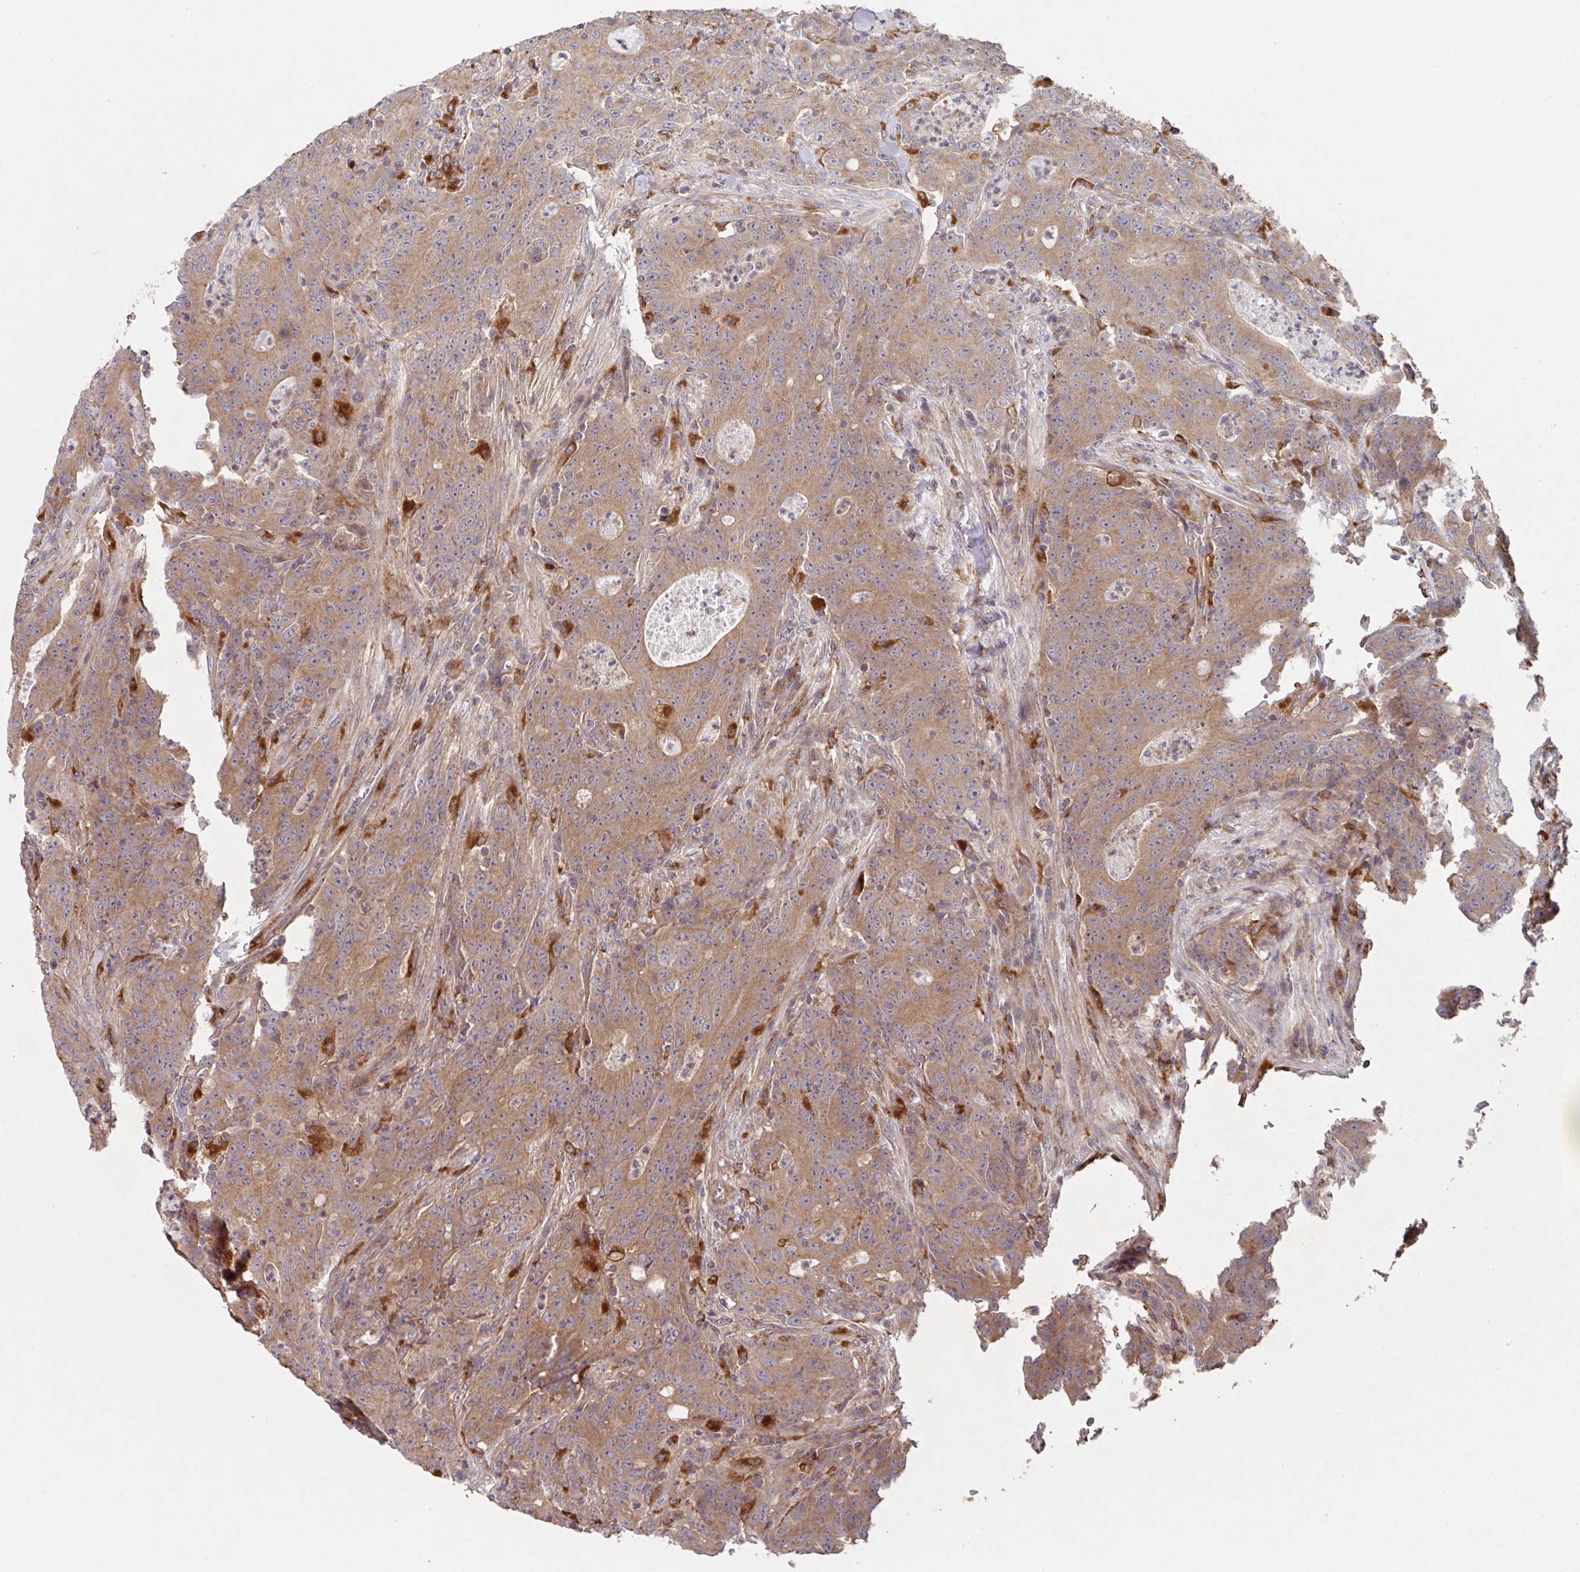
{"staining": {"intensity": "moderate", "quantity": ">75%", "location": "cytoplasmic/membranous"}, "tissue": "colorectal cancer", "cell_type": "Tumor cells", "image_type": "cancer", "snomed": [{"axis": "morphology", "description": "Adenocarcinoma, NOS"}, {"axis": "topography", "description": "Colon"}], "caption": "Approximately >75% of tumor cells in adenocarcinoma (colorectal) demonstrate moderate cytoplasmic/membranous protein staining as visualized by brown immunohistochemical staining.", "gene": "TRIM14", "patient": {"sex": "male", "age": 83}}